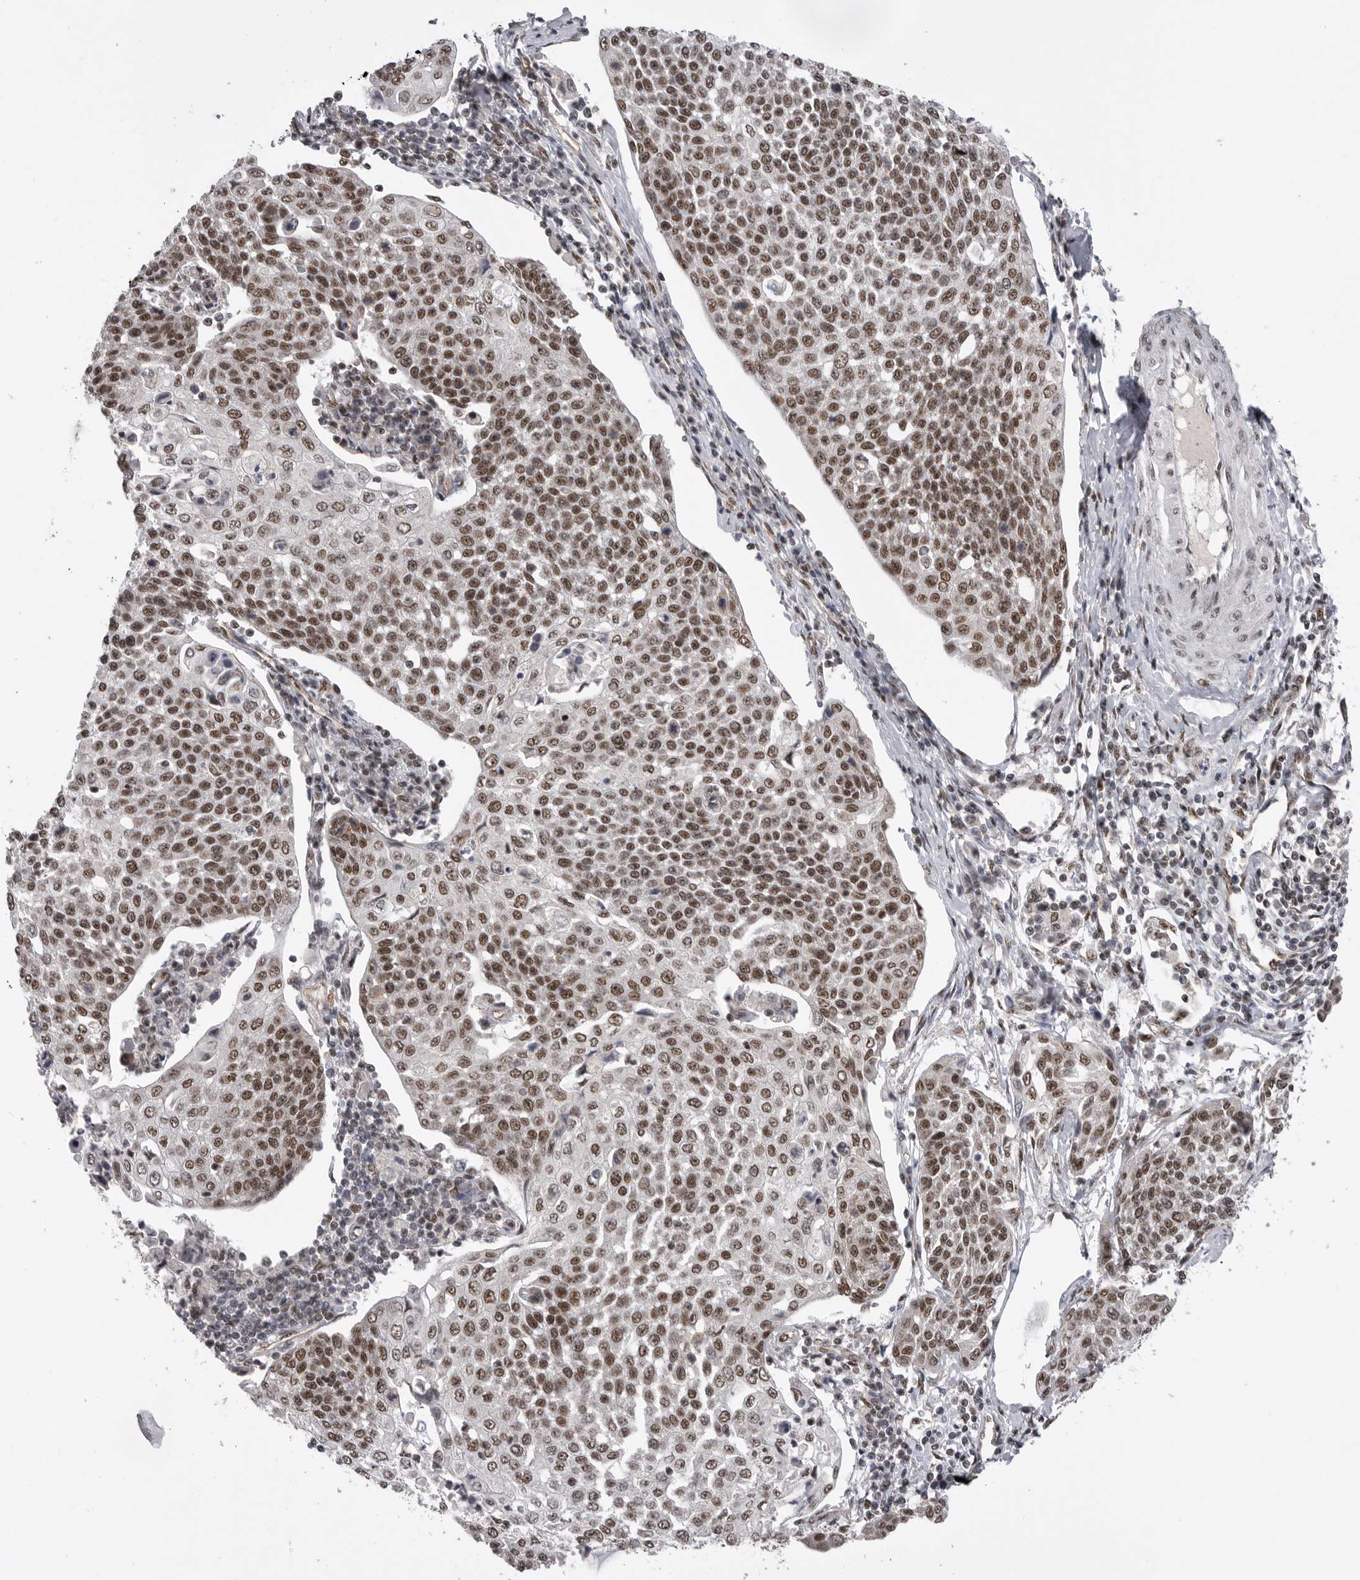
{"staining": {"intensity": "moderate", "quantity": ">75%", "location": "nuclear"}, "tissue": "cervical cancer", "cell_type": "Tumor cells", "image_type": "cancer", "snomed": [{"axis": "morphology", "description": "Squamous cell carcinoma, NOS"}, {"axis": "topography", "description": "Cervix"}], "caption": "DAB immunohistochemical staining of squamous cell carcinoma (cervical) reveals moderate nuclear protein staining in about >75% of tumor cells.", "gene": "PPP1R8", "patient": {"sex": "female", "age": 34}}